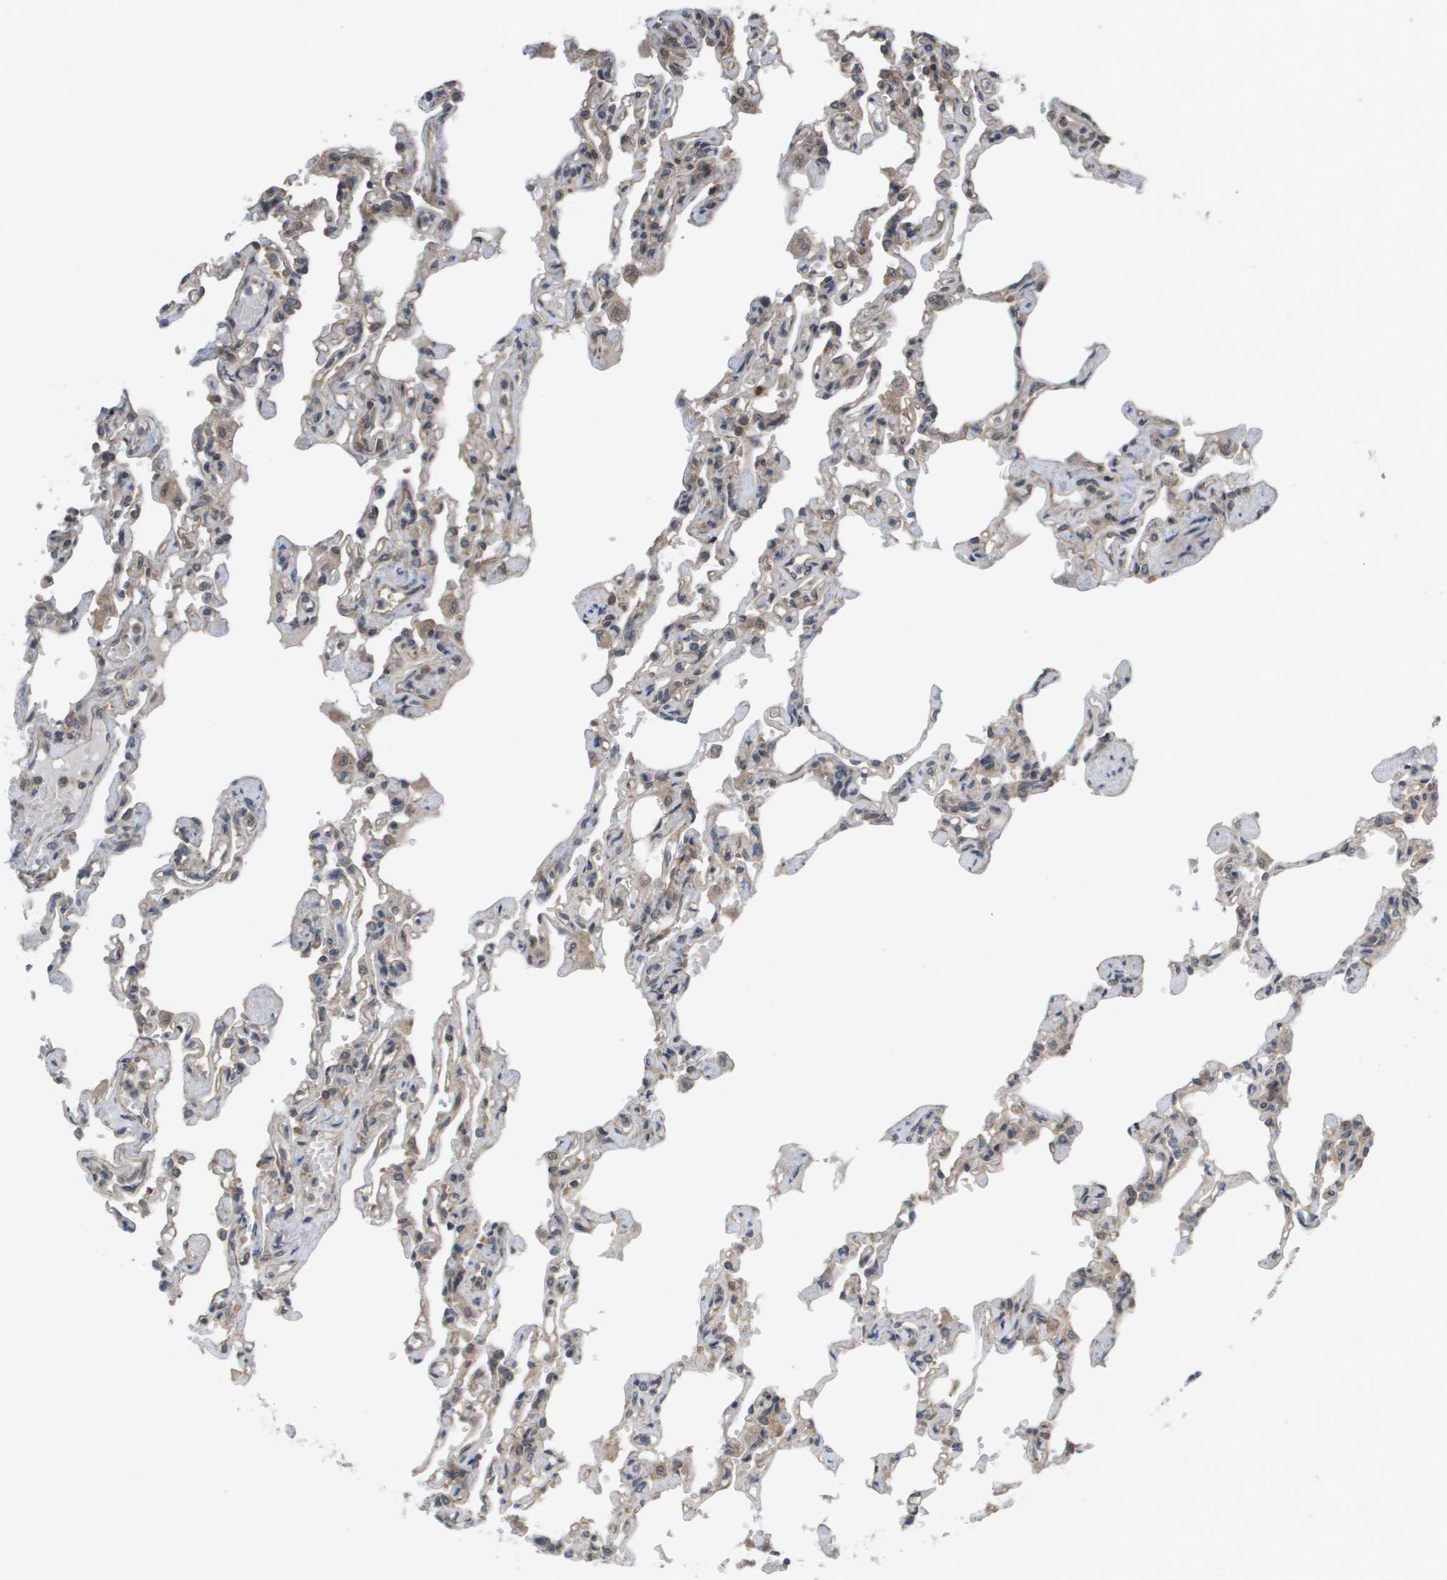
{"staining": {"intensity": "moderate", "quantity": "25%-75%", "location": "cytoplasmic/membranous"}, "tissue": "lung", "cell_type": "Alveolar cells", "image_type": "normal", "snomed": [{"axis": "morphology", "description": "Normal tissue, NOS"}, {"axis": "topography", "description": "Lung"}], "caption": "A medium amount of moderate cytoplasmic/membranous expression is seen in about 25%-75% of alveolar cells in benign lung. (Brightfield microscopy of DAB IHC at high magnification).", "gene": "CTPS2", "patient": {"sex": "male", "age": 21}}